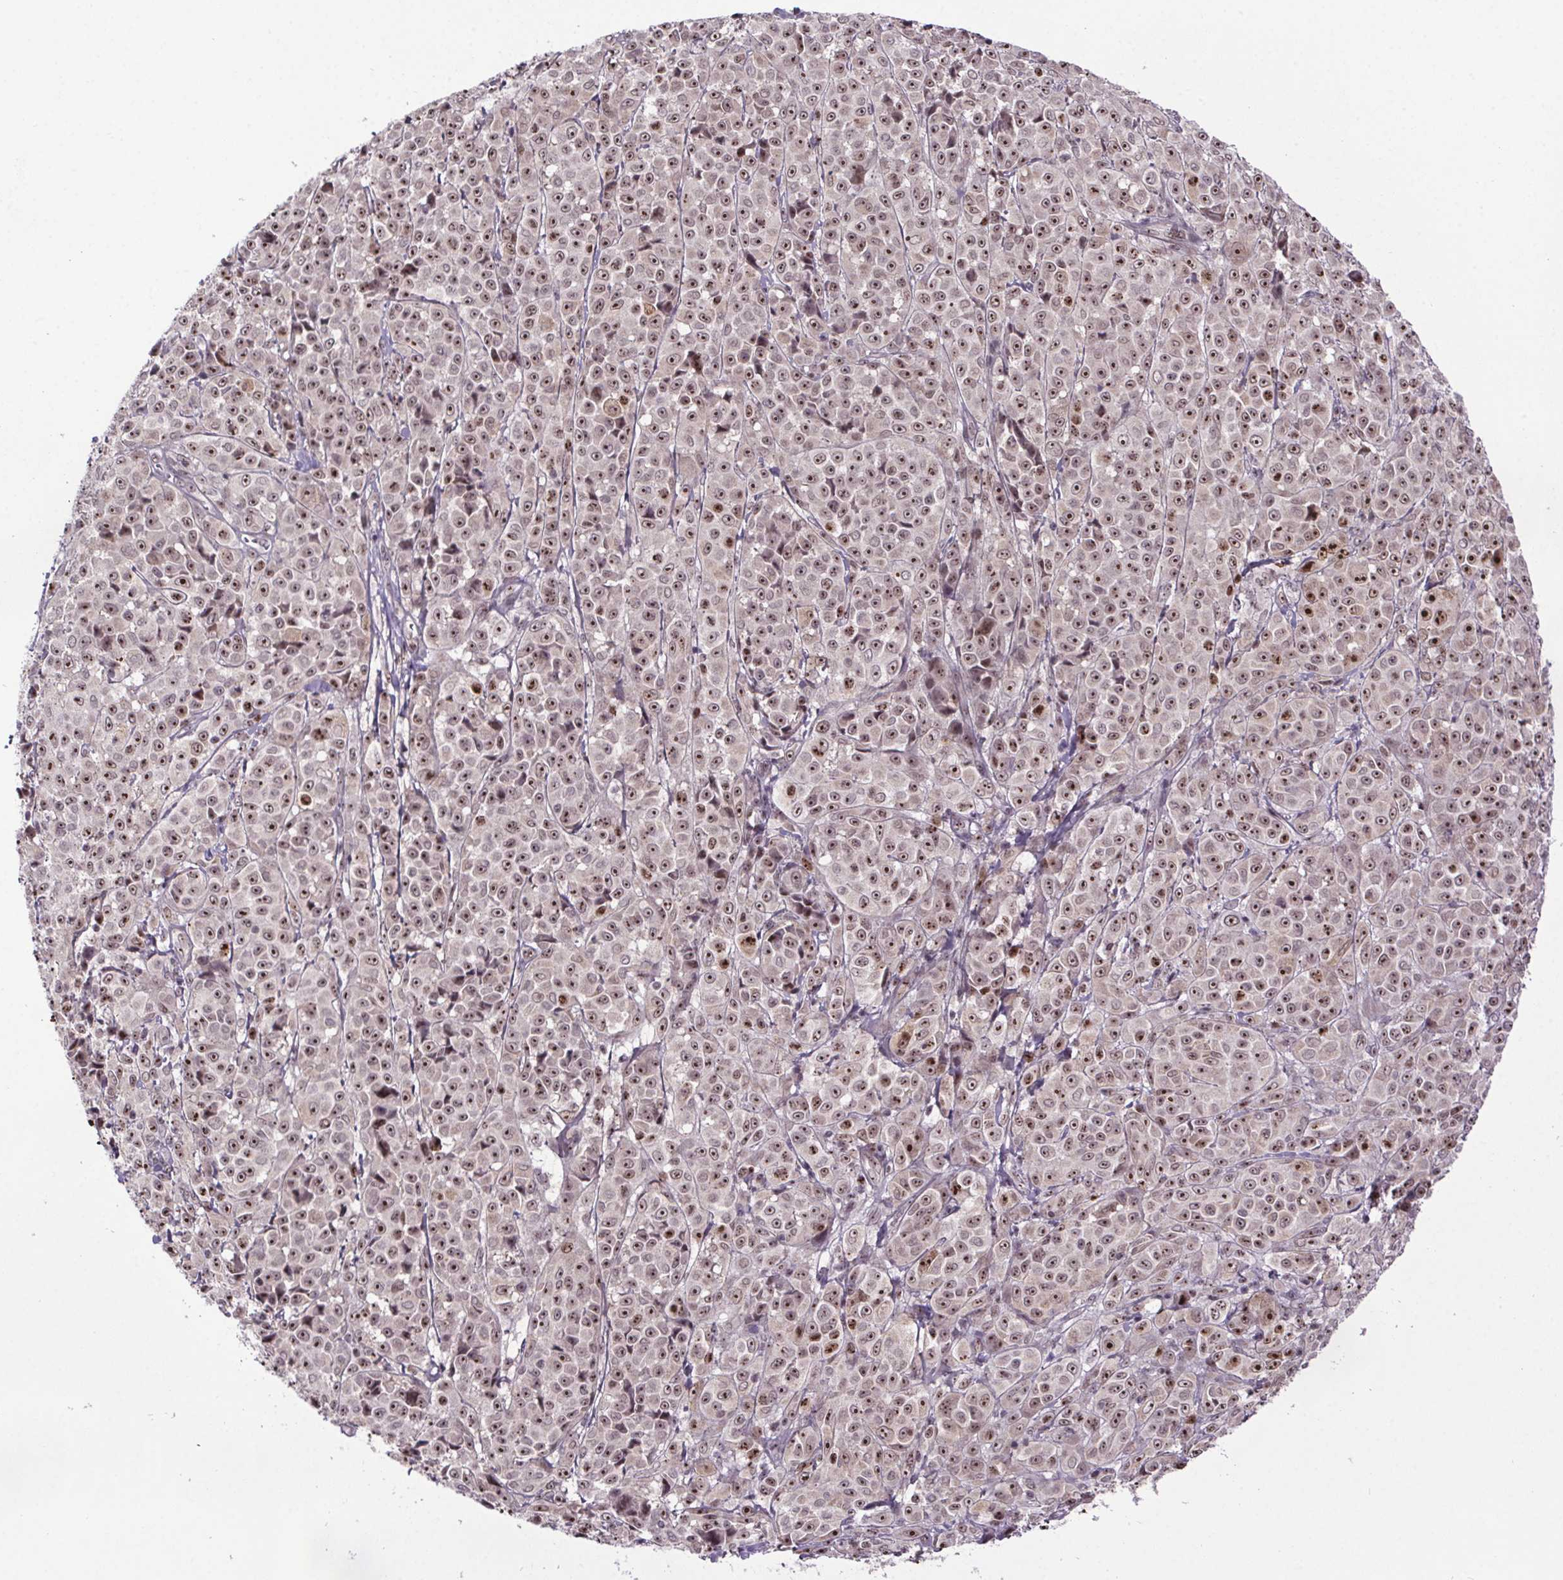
{"staining": {"intensity": "moderate", "quantity": ">75%", "location": "nuclear"}, "tissue": "melanoma", "cell_type": "Tumor cells", "image_type": "cancer", "snomed": [{"axis": "morphology", "description": "Malignant melanoma, NOS"}, {"axis": "topography", "description": "Skin"}], "caption": "Moderate nuclear positivity for a protein is appreciated in approximately >75% of tumor cells of malignant melanoma using IHC.", "gene": "ATMIN", "patient": {"sex": "male", "age": 89}}